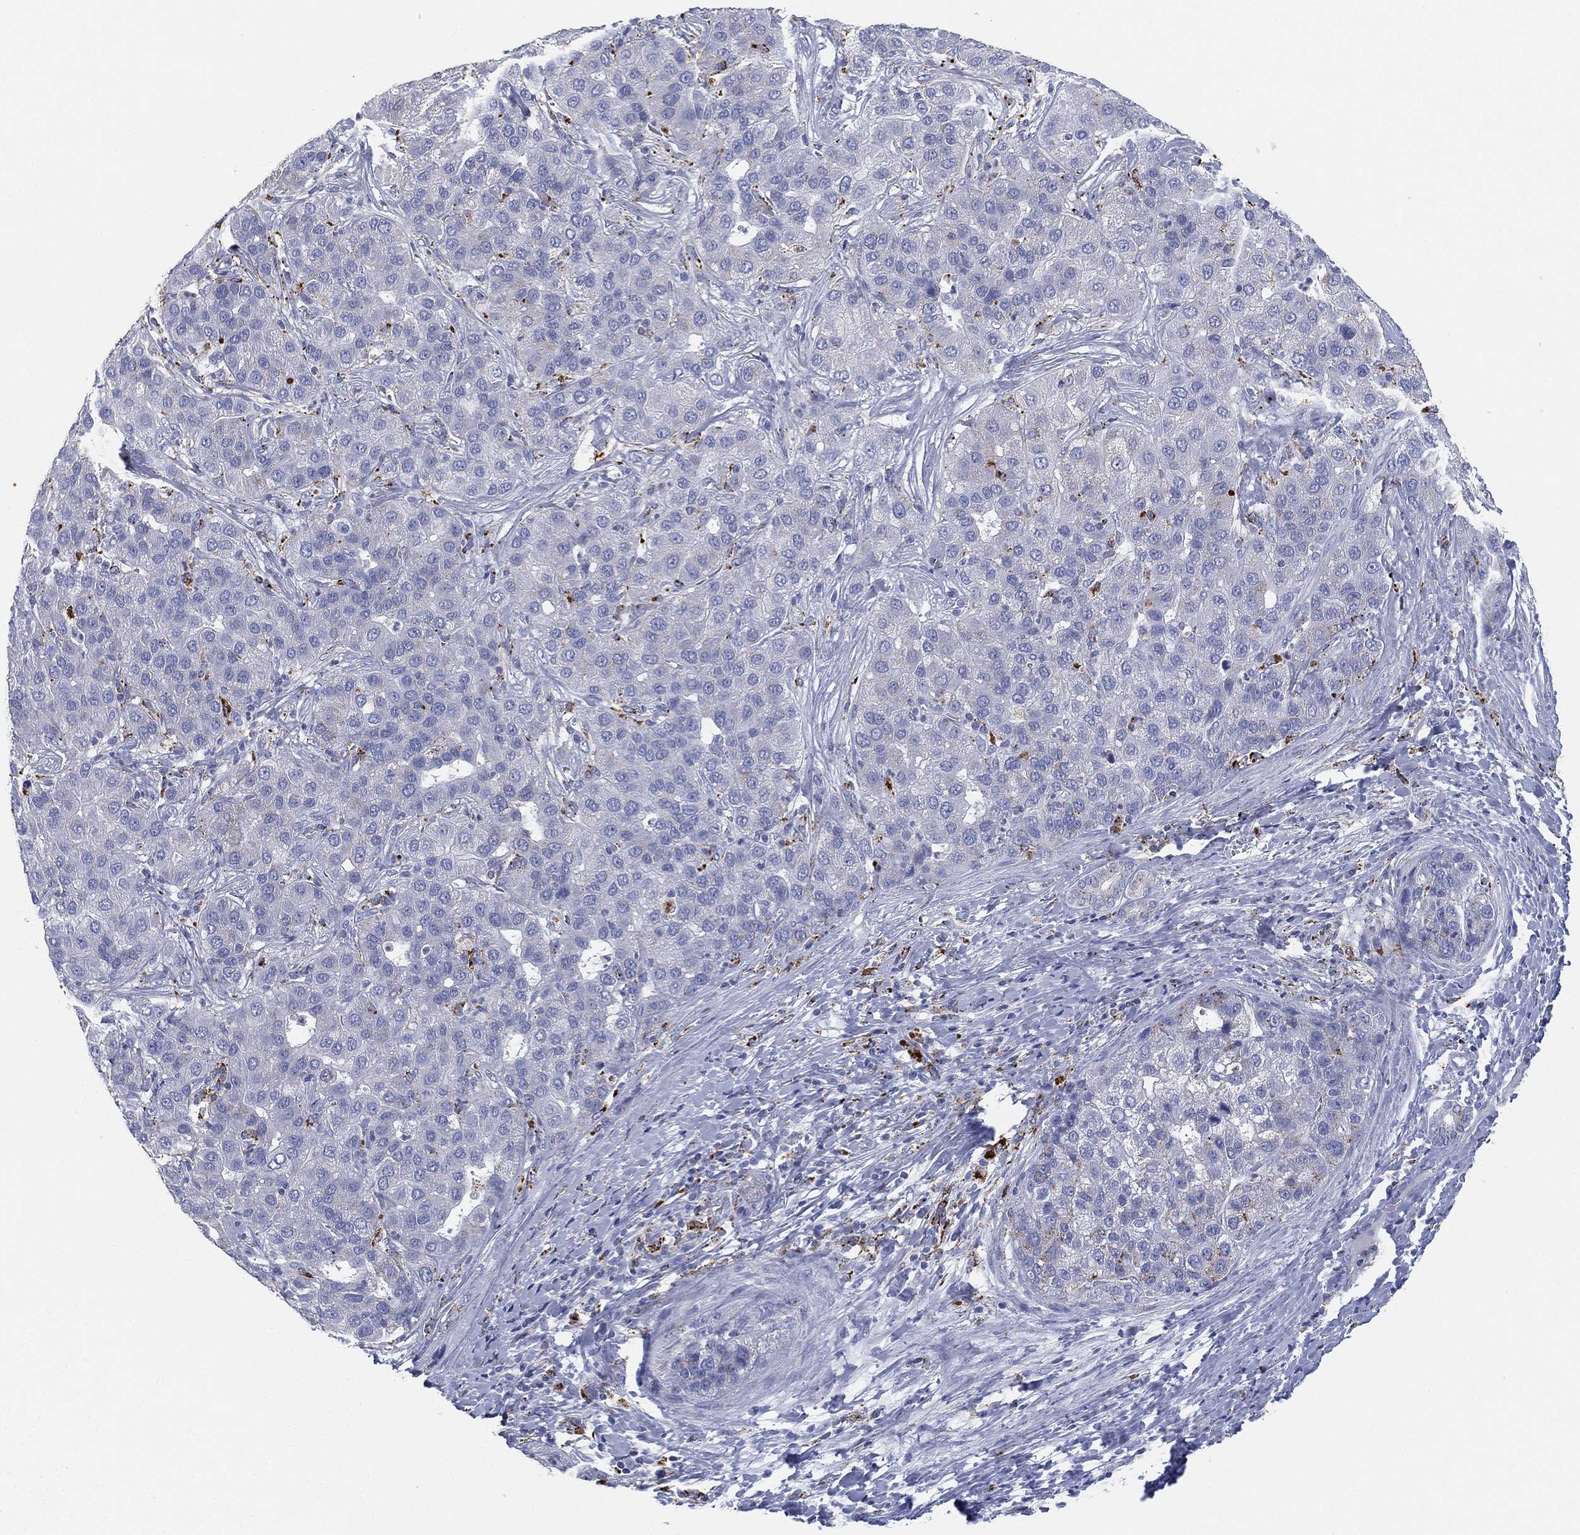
{"staining": {"intensity": "weak", "quantity": "<25%", "location": "cytoplasmic/membranous"}, "tissue": "liver cancer", "cell_type": "Tumor cells", "image_type": "cancer", "snomed": [{"axis": "morphology", "description": "Carcinoma, Hepatocellular, NOS"}, {"axis": "topography", "description": "Liver"}], "caption": "This is an immunohistochemistry image of human liver cancer. There is no positivity in tumor cells.", "gene": "NPC2", "patient": {"sex": "male", "age": 65}}